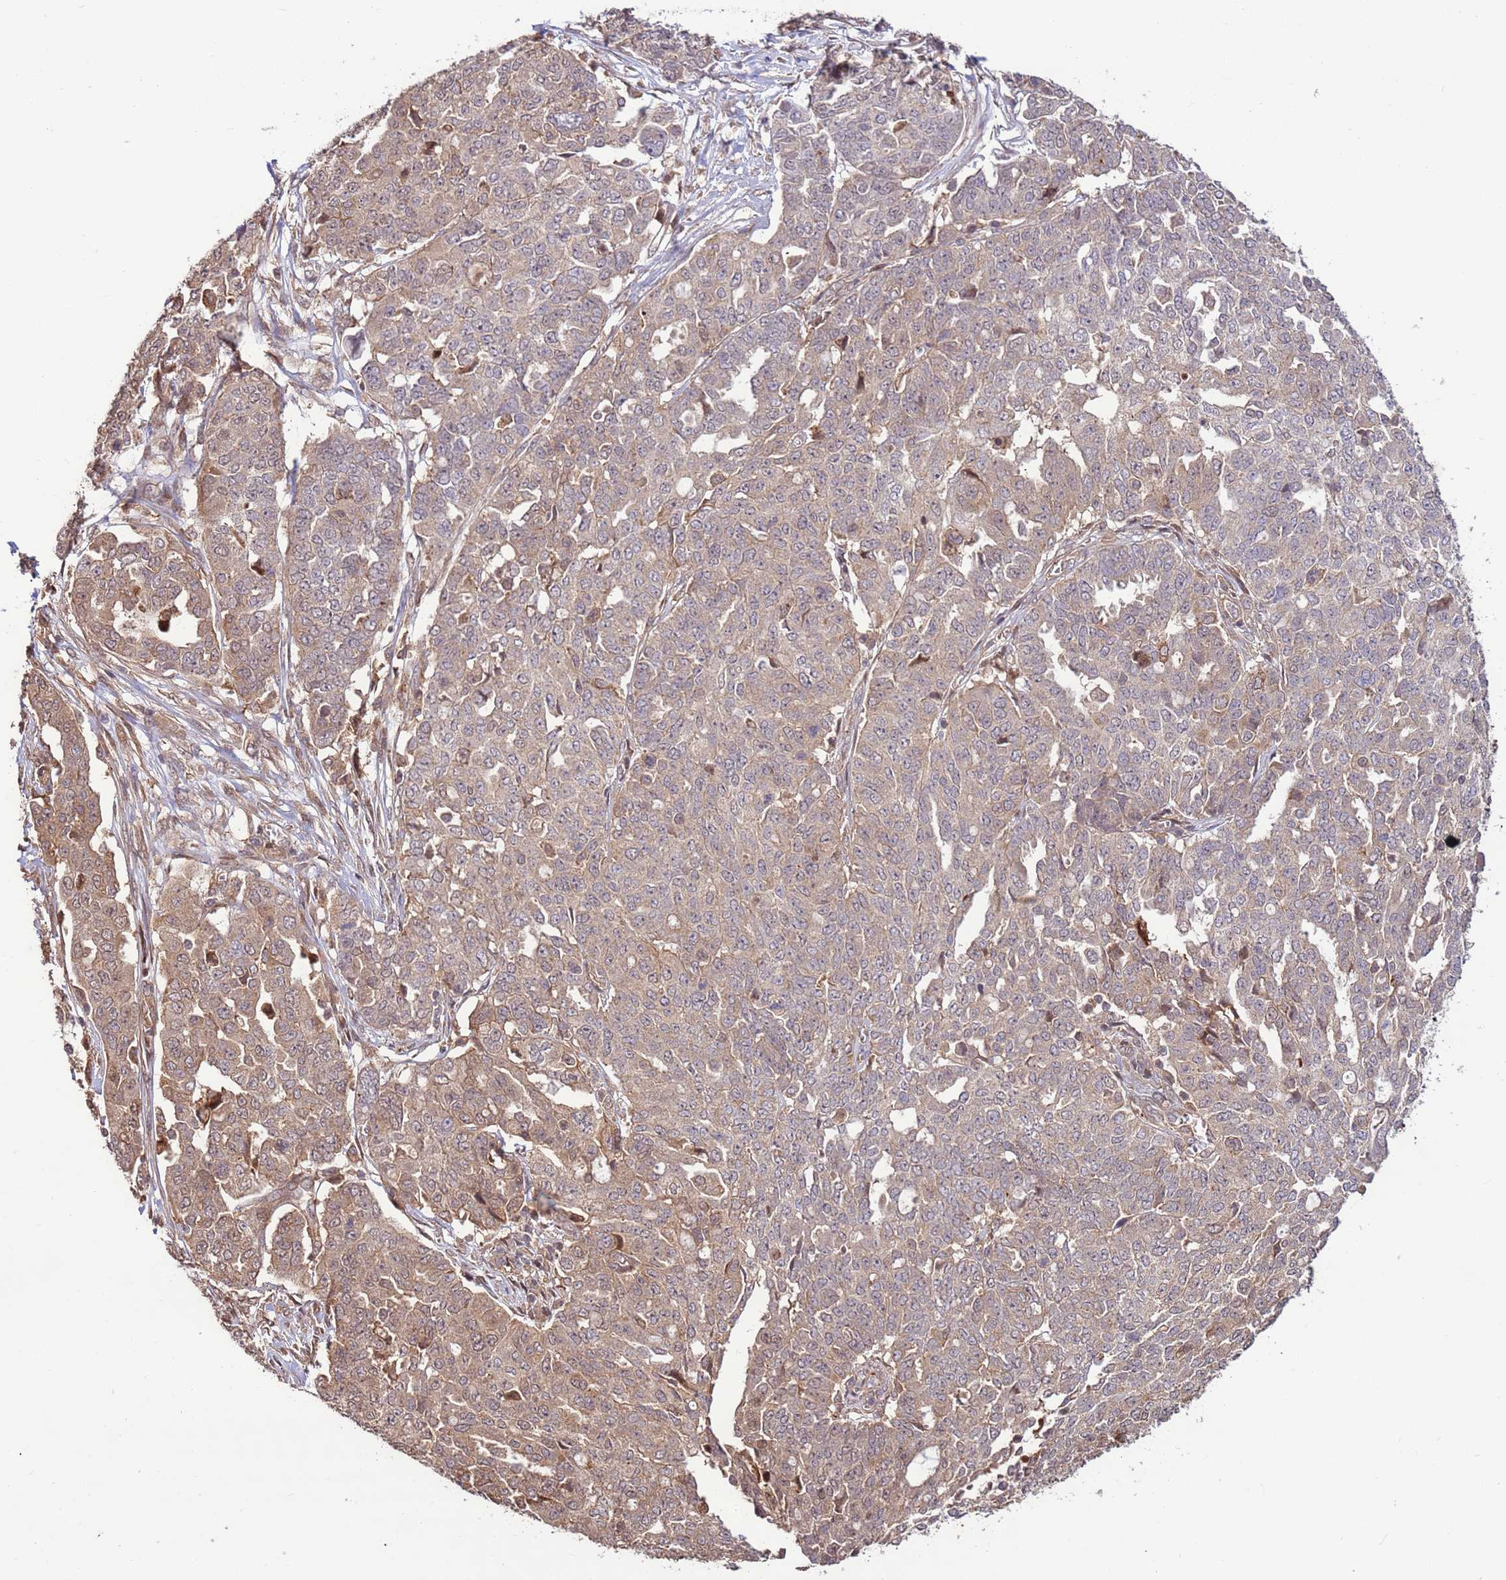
{"staining": {"intensity": "weak", "quantity": "25%-75%", "location": "cytoplasmic/membranous"}, "tissue": "ovarian cancer", "cell_type": "Tumor cells", "image_type": "cancer", "snomed": [{"axis": "morphology", "description": "Cystadenocarcinoma, serous, NOS"}, {"axis": "topography", "description": "Soft tissue"}, {"axis": "topography", "description": "Ovary"}], "caption": "Weak cytoplasmic/membranous expression for a protein is identified in about 25%-75% of tumor cells of serous cystadenocarcinoma (ovarian) using IHC.", "gene": "CCDC112", "patient": {"sex": "female", "age": 57}}